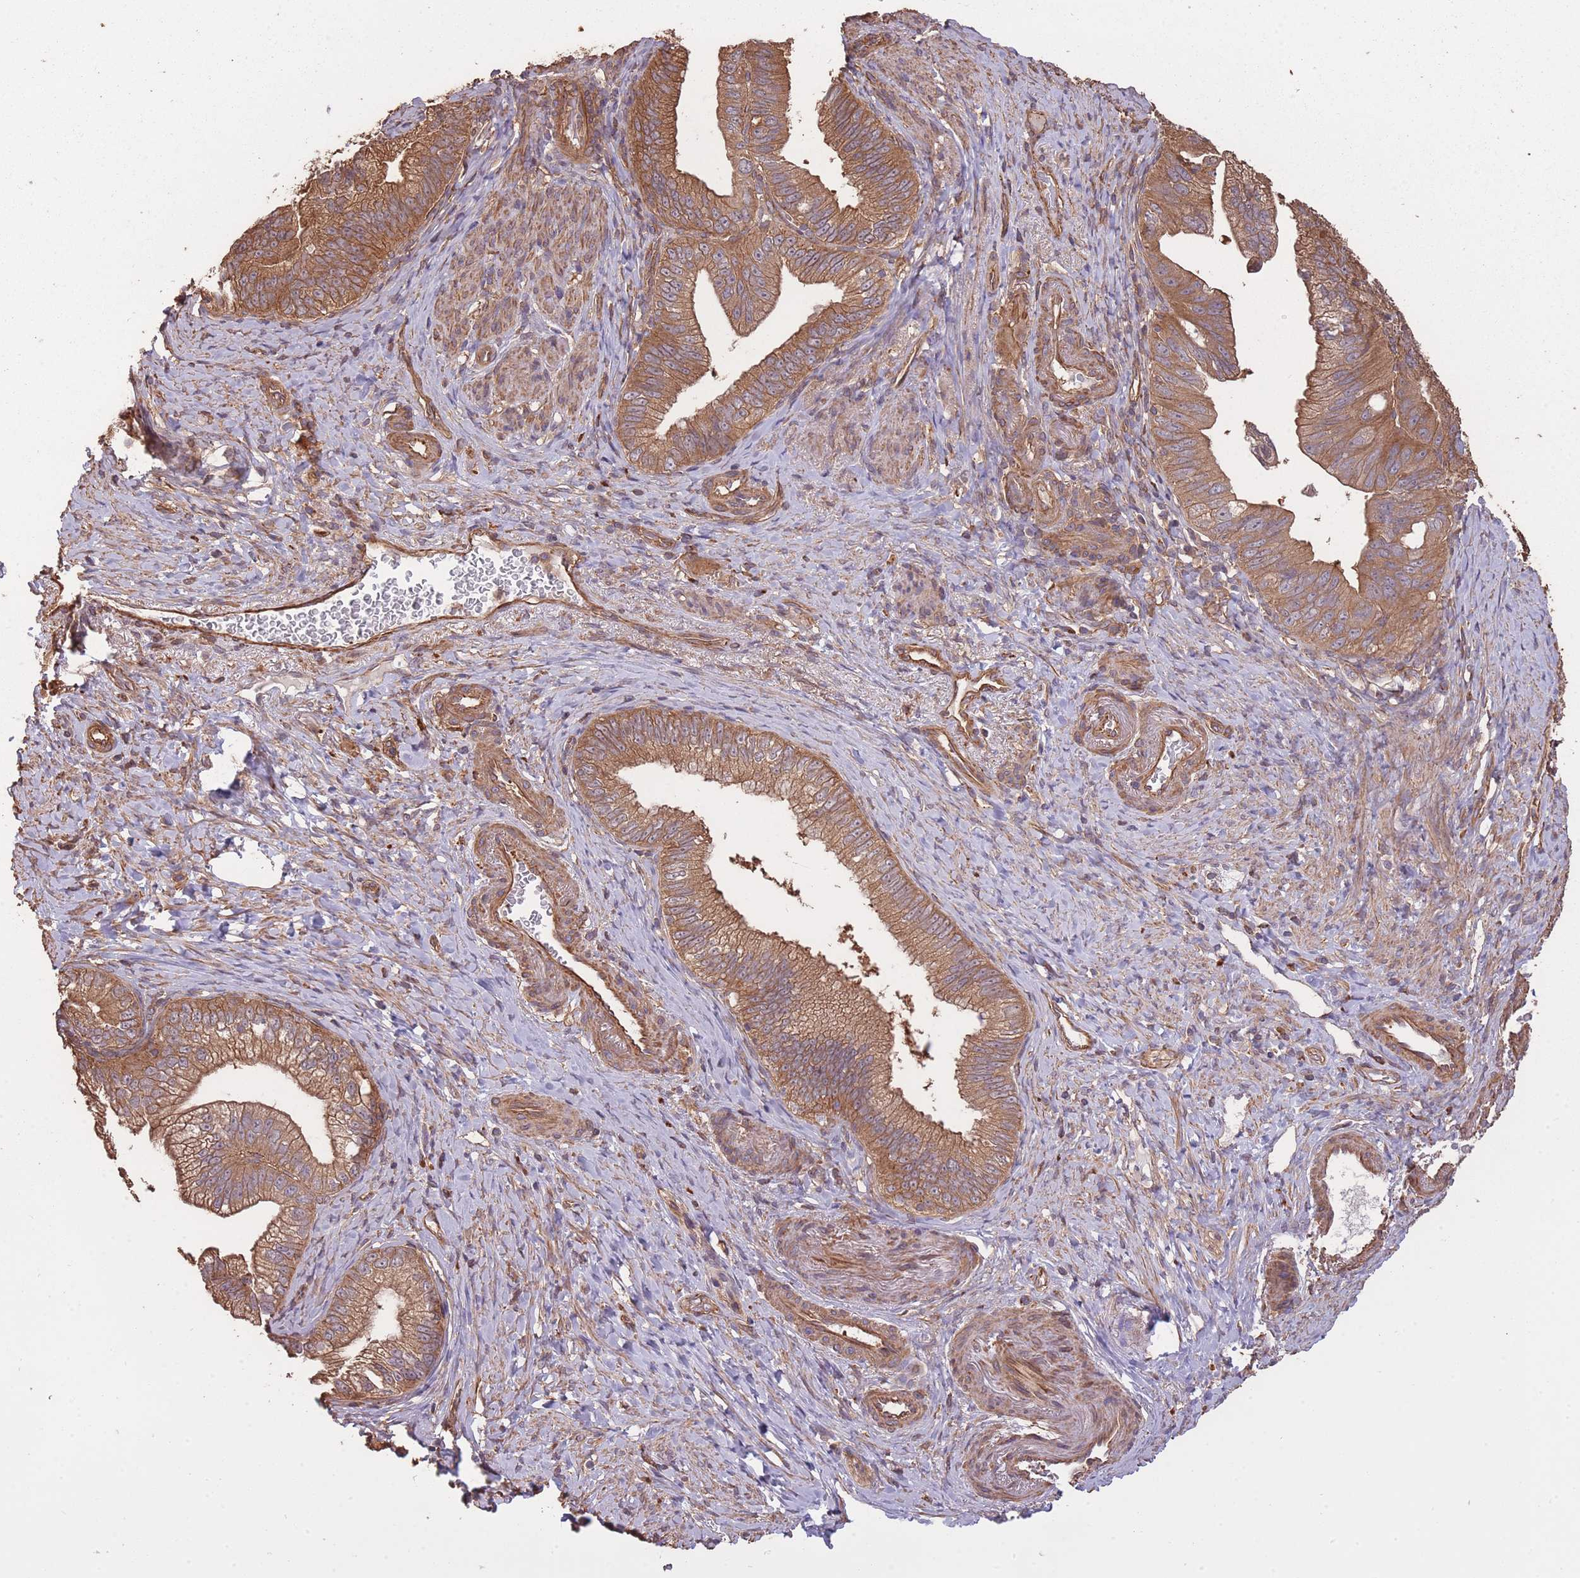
{"staining": {"intensity": "moderate", "quantity": ">75%", "location": "cytoplasmic/membranous"}, "tissue": "pancreatic cancer", "cell_type": "Tumor cells", "image_type": "cancer", "snomed": [{"axis": "morphology", "description": "Adenocarcinoma, NOS"}, {"axis": "topography", "description": "Pancreas"}], "caption": "This histopathology image reveals immunohistochemistry staining of human pancreatic cancer (adenocarcinoma), with medium moderate cytoplasmic/membranous staining in about >75% of tumor cells.", "gene": "ARMH3", "patient": {"sex": "male", "age": 70}}